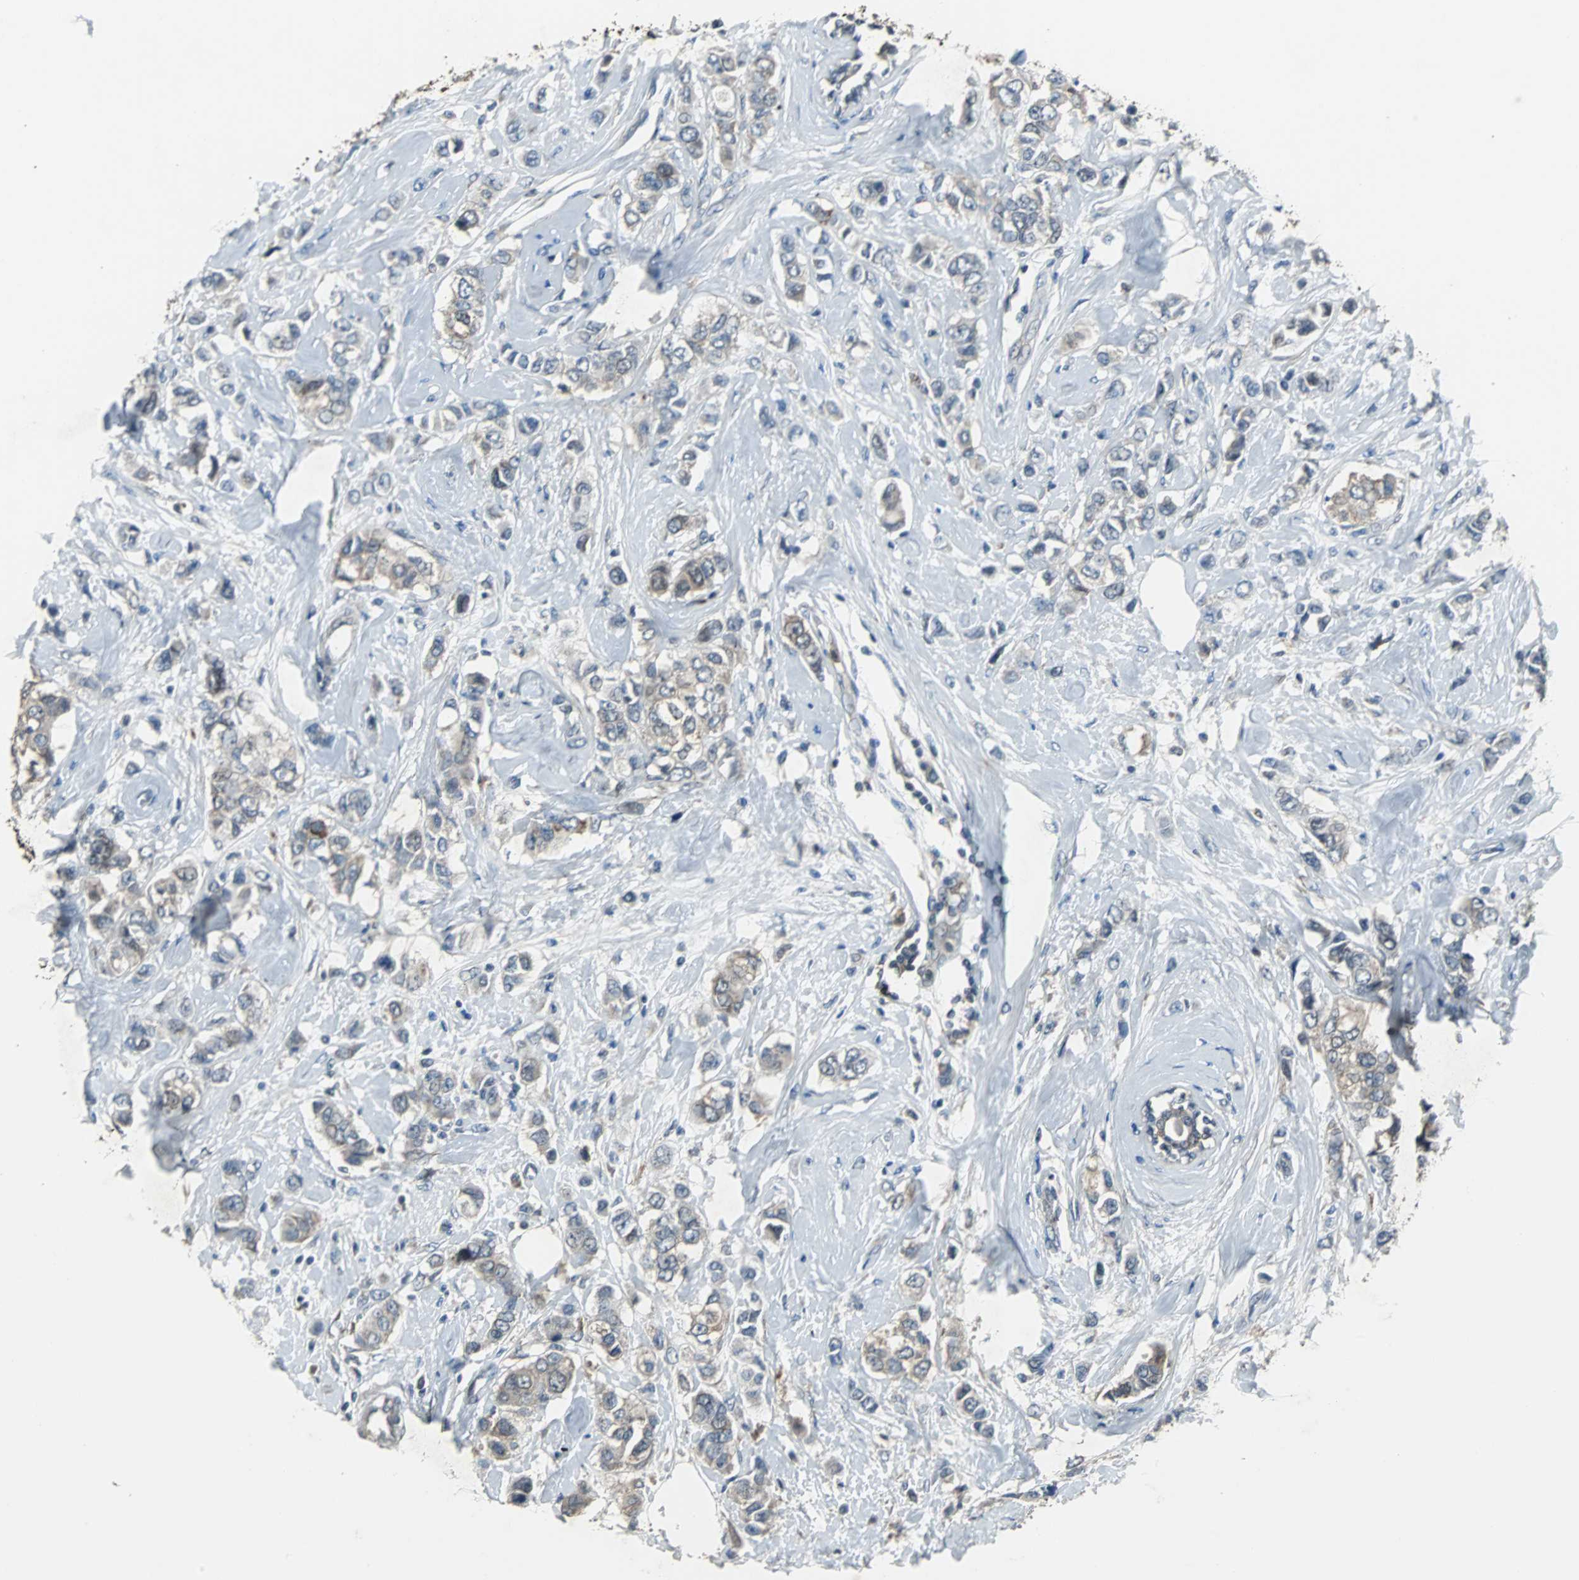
{"staining": {"intensity": "weak", "quantity": "<25%", "location": "cytoplasmic/membranous"}, "tissue": "breast cancer", "cell_type": "Tumor cells", "image_type": "cancer", "snomed": [{"axis": "morphology", "description": "Duct carcinoma"}, {"axis": "topography", "description": "Breast"}], "caption": "Immunohistochemical staining of invasive ductal carcinoma (breast) reveals no significant positivity in tumor cells.", "gene": "SOS1", "patient": {"sex": "female", "age": 50}}